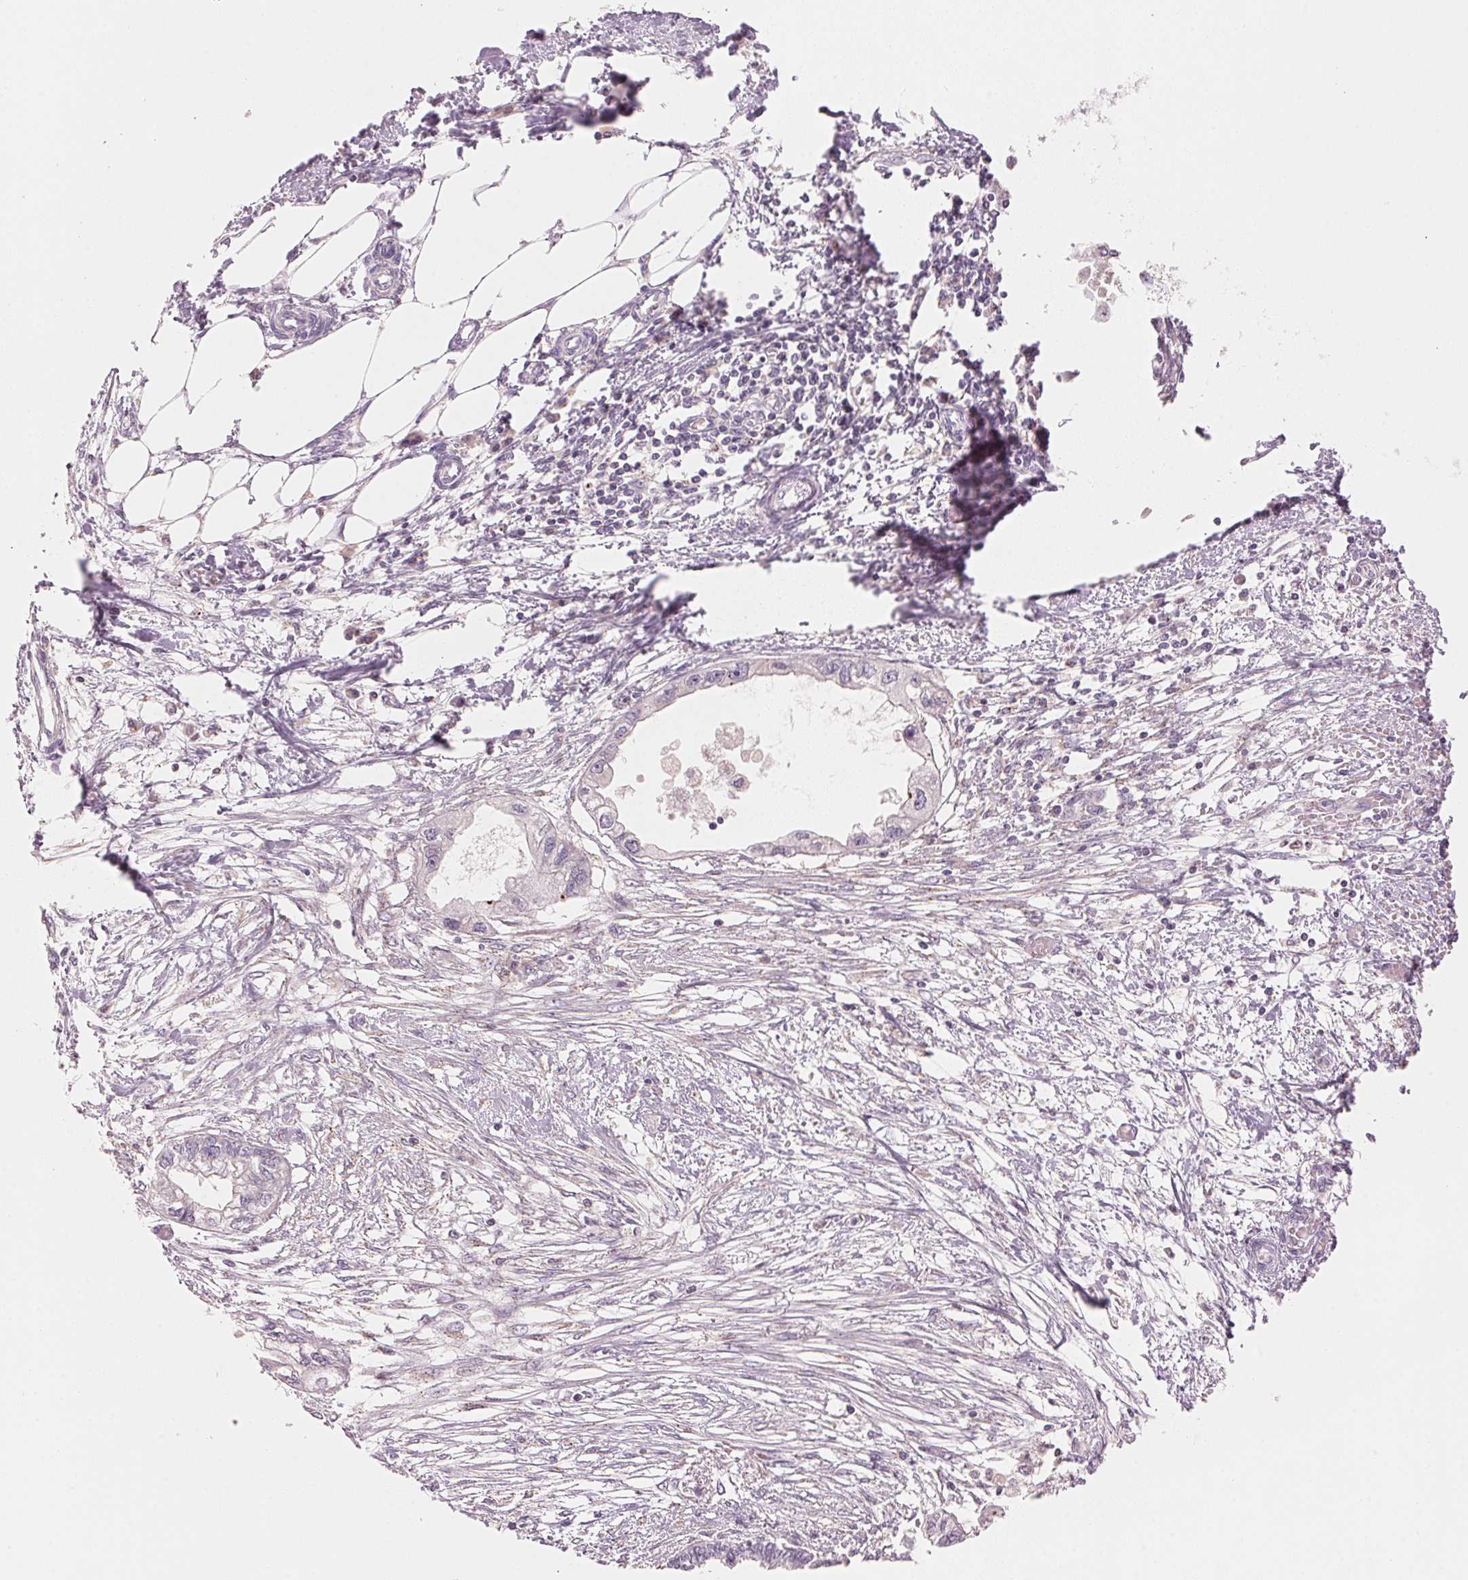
{"staining": {"intensity": "negative", "quantity": "none", "location": "none"}, "tissue": "endometrial cancer", "cell_type": "Tumor cells", "image_type": "cancer", "snomed": [{"axis": "morphology", "description": "Adenocarcinoma, NOS"}, {"axis": "morphology", "description": "Adenocarcinoma, metastatic, NOS"}, {"axis": "topography", "description": "Adipose tissue"}, {"axis": "topography", "description": "Endometrium"}], "caption": "A photomicrograph of human endometrial cancer (metastatic adenocarcinoma) is negative for staining in tumor cells. The staining is performed using DAB (3,3'-diaminobenzidine) brown chromogen with nuclei counter-stained in using hematoxylin.", "gene": "HOXB13", "patient": {"sex": "female", "age": 67}}